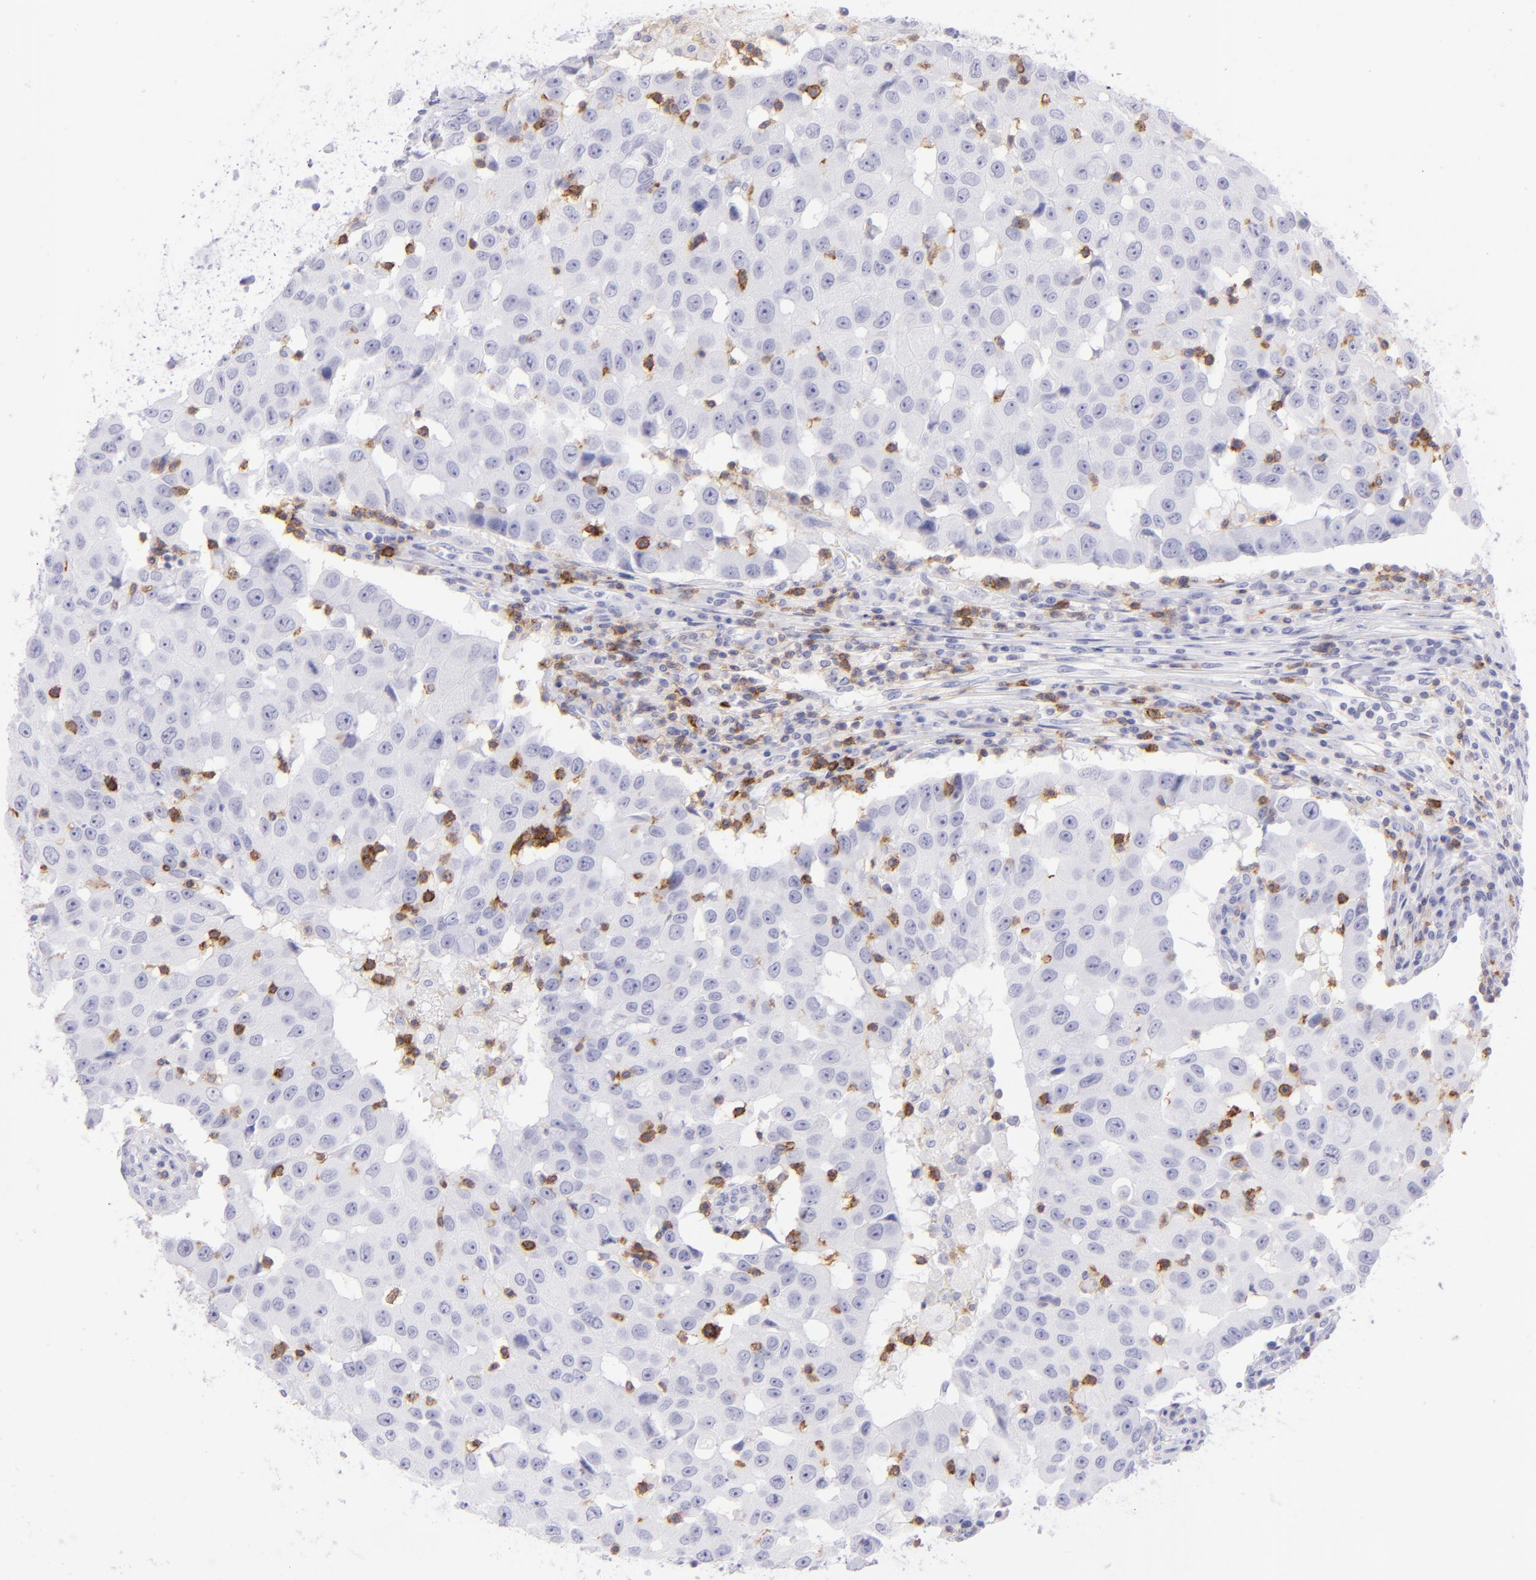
{"staining": {"intensity": "negative", "quantity": "none", "location": "none"}, "tissue": "breast cancer", "cell_type": "Tumor cells", "image_type": "cancer", "snomed": [{"axis": "morphology", "description": "Duct carcinoma"}, {"axis": "topography", "description": "Breast"}], "caption": "A high-resolution histopathology image shows immunohistochemistry staining of breast cancer (intraductal carcinoma), which shows no significant expression in tumor cells. (Brightfield microscopy of DAB (3,3'-diaminobenzidine) immunohistochemistry at high magnification).", "gene": "CD69", "patient": {"sex": "female", "age": 27}}